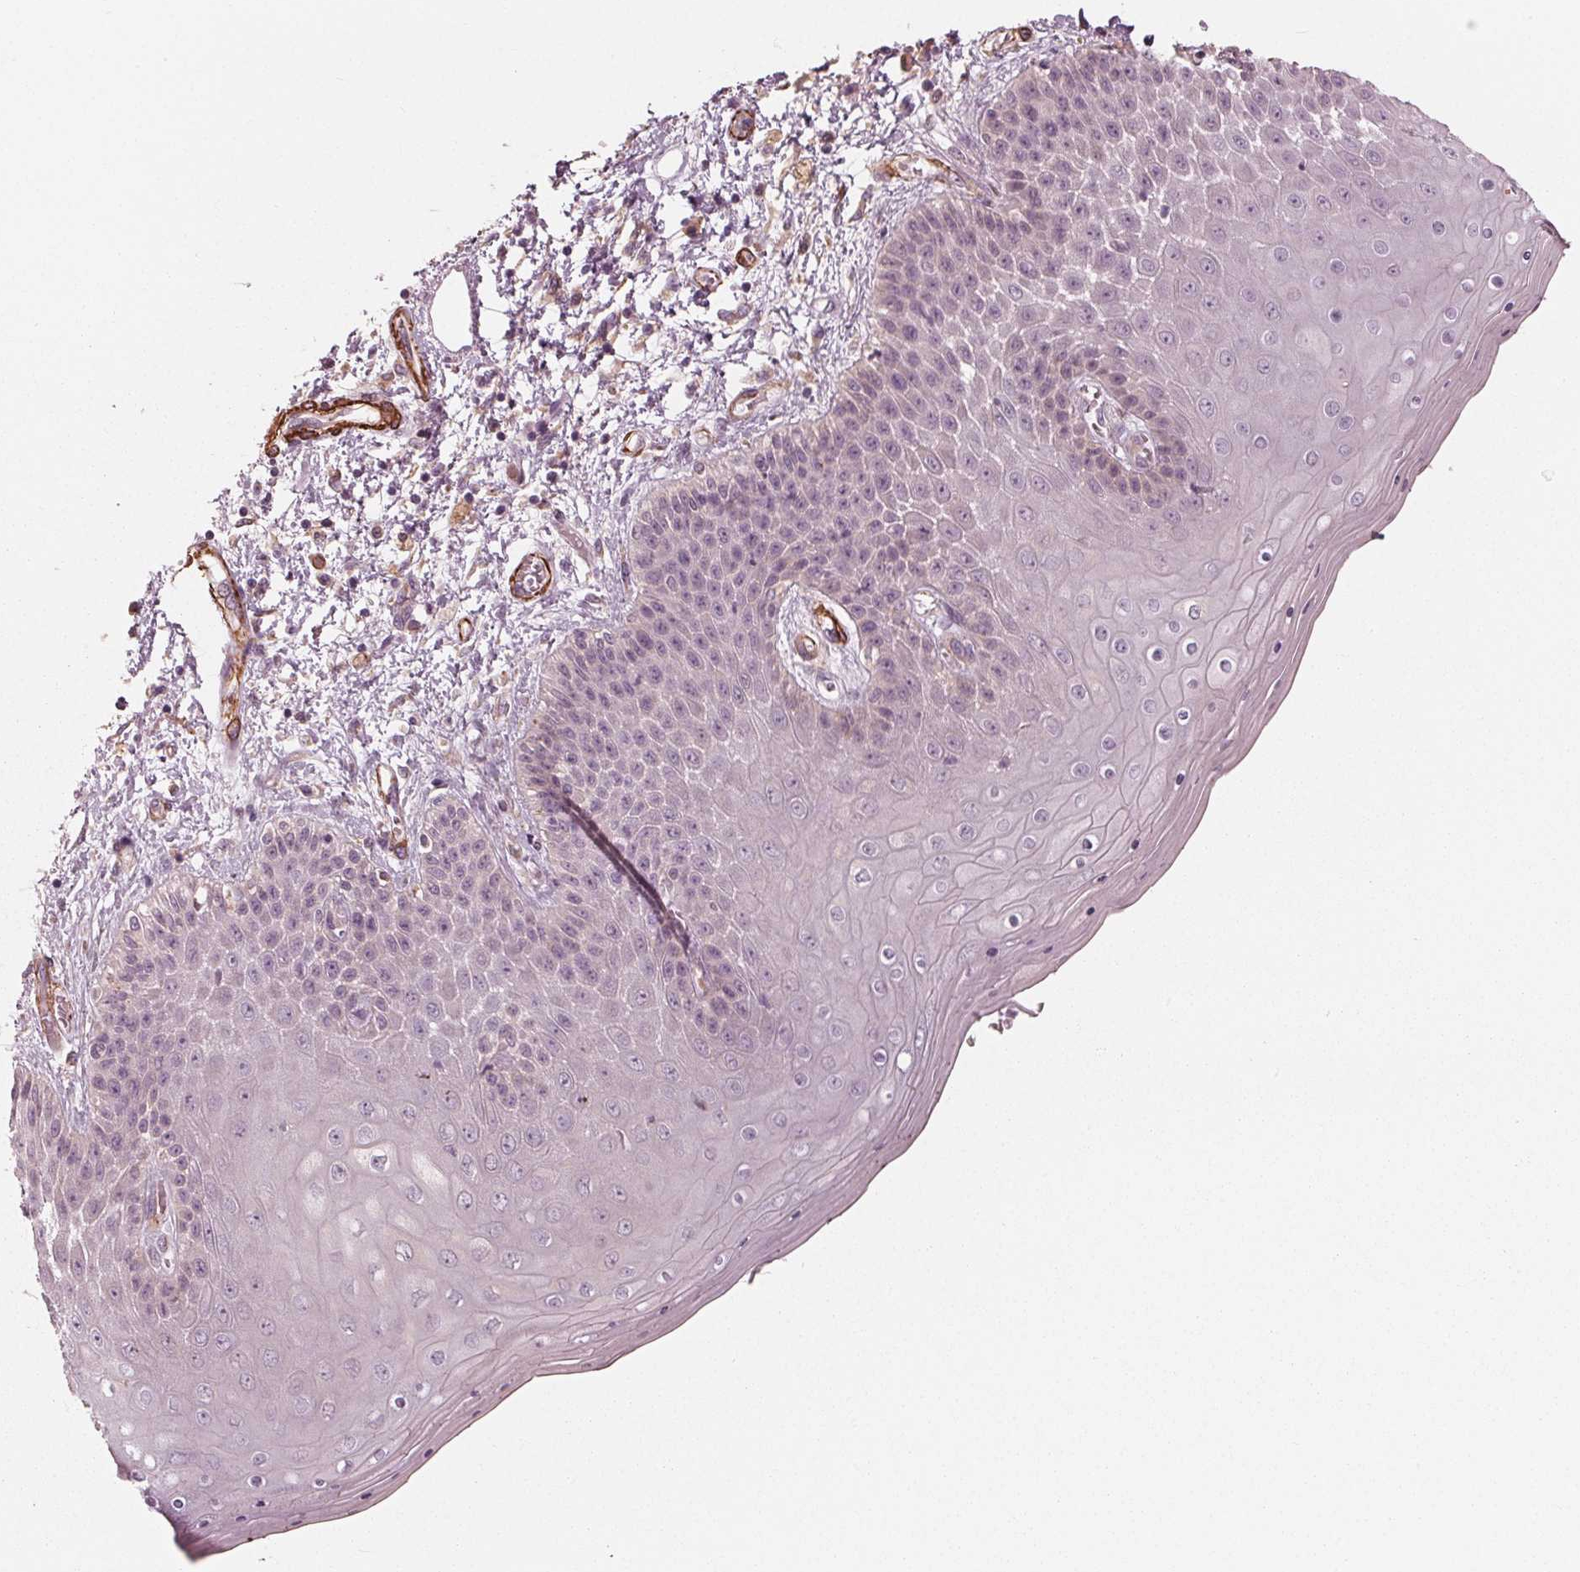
{"staining": {"intensity": "negative", "quantity": "none", "location": "none"}, "tissue": "skin", "cell_type": "Epidermal cells", "image_type": "normal", "snomed": [{"axis": "morphology", "description": "Normal tissue, NOS"}, {"axis": "topography", "description": "Anal"}], "caption": "High power microscopy photomicrograph of an immunohistochemistry (IHC) photomicrograph of unremarkable skin, revealing no significant staining in epidermal cells.", "gene": "MIER3", "patient": {"sex": "female", "age": 46}}